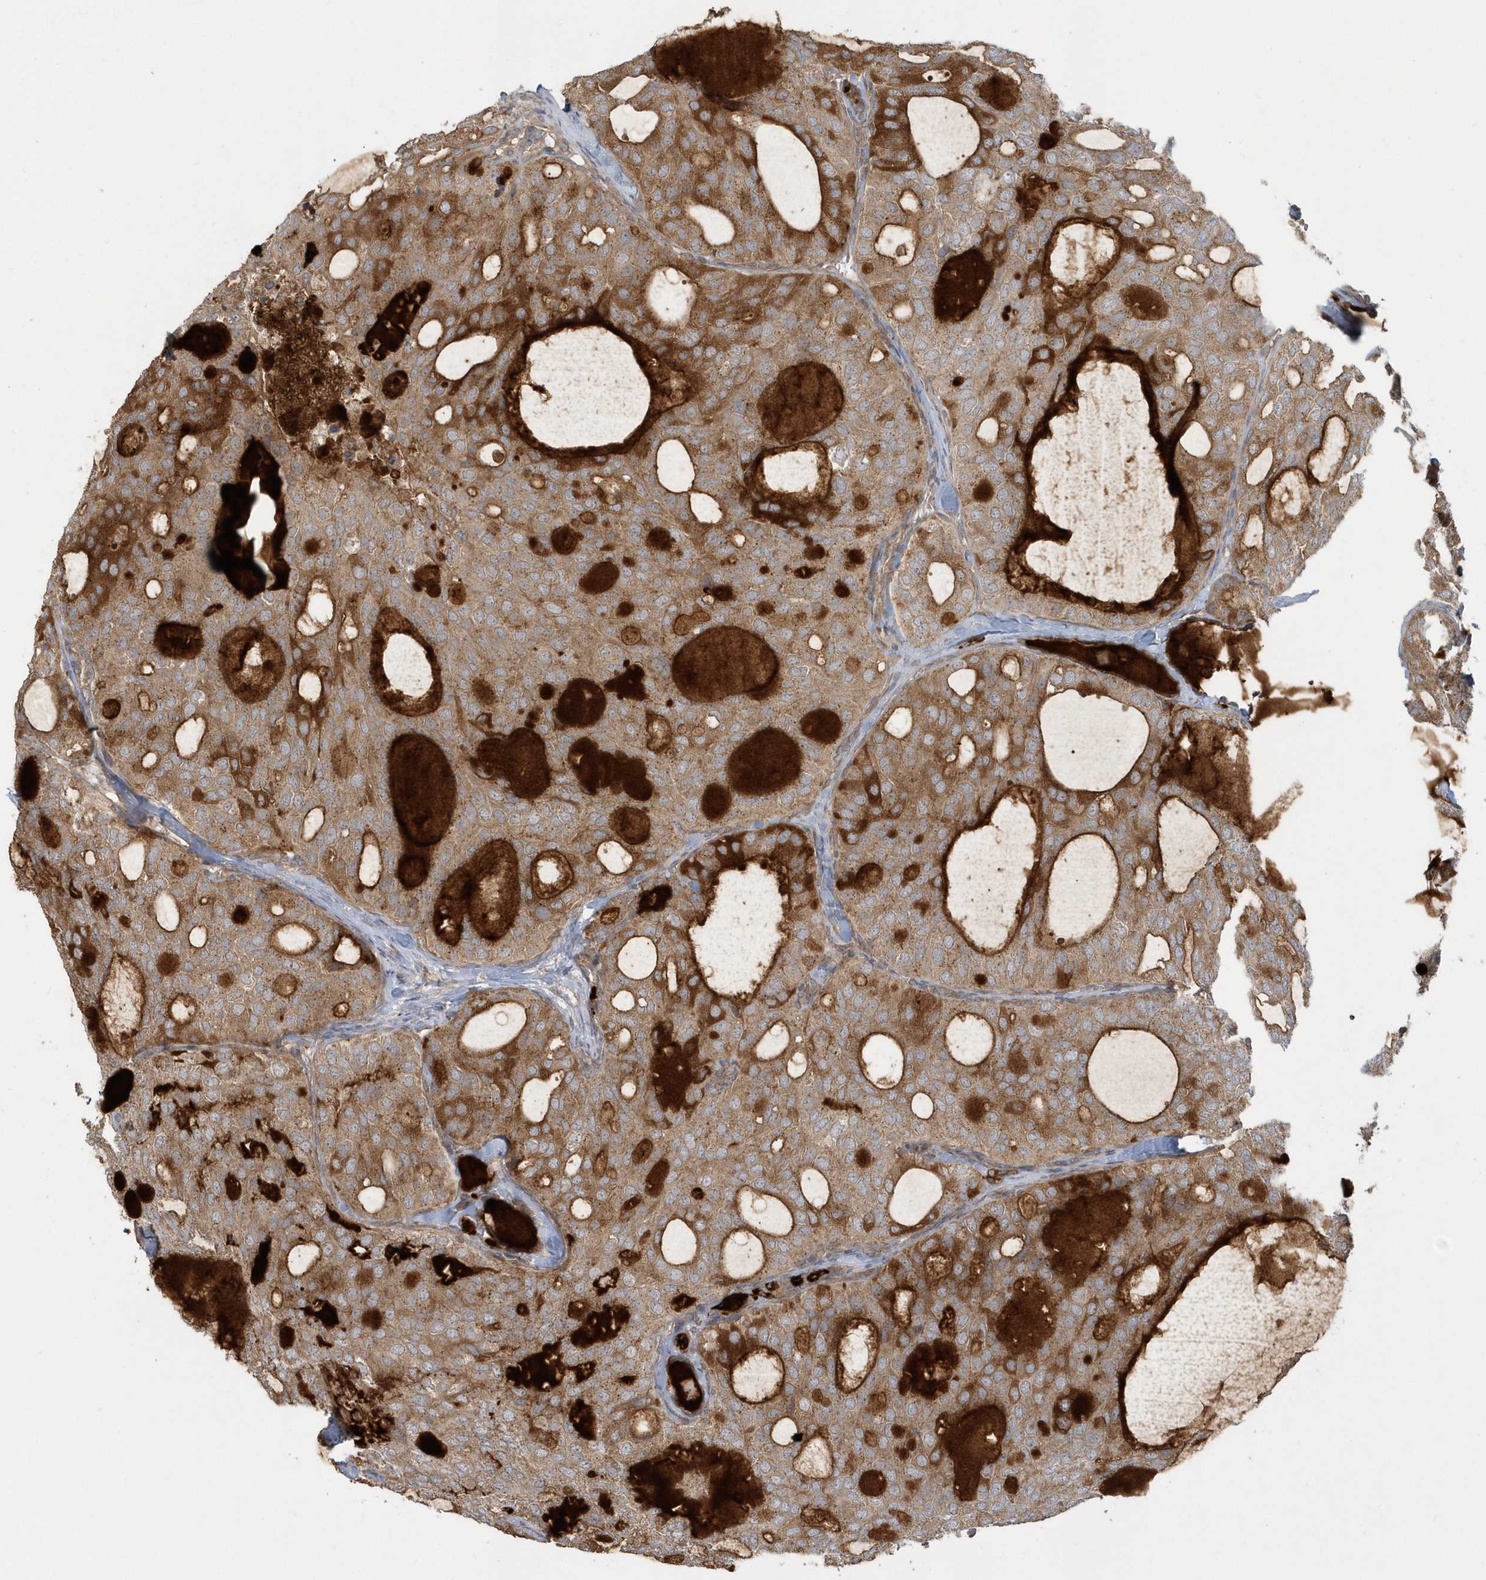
{"staining": {"intensity": "moderate", "quantity": ">75%", "location": "cytoplasmic/membranous"}, "tissue": "thyroid cancer", "cell_type": "Tumor cells", "image_type": "cancer", "snomed": [{"axis": "morphology", "description": "Follicular adenoma carcinoma, NOS"}, {"axis": "topography", "description": "Thyroid gland"}], "caption": "Thyroid cancer (follicular adenoma carcinoma) stained with immunohistochemistry (IHC) reveals moderate cytoplasmic/membranous staining in about >75% of tumor cells.", "gene": "STIM2", "patient": {"sex": "male", "age": 75}}